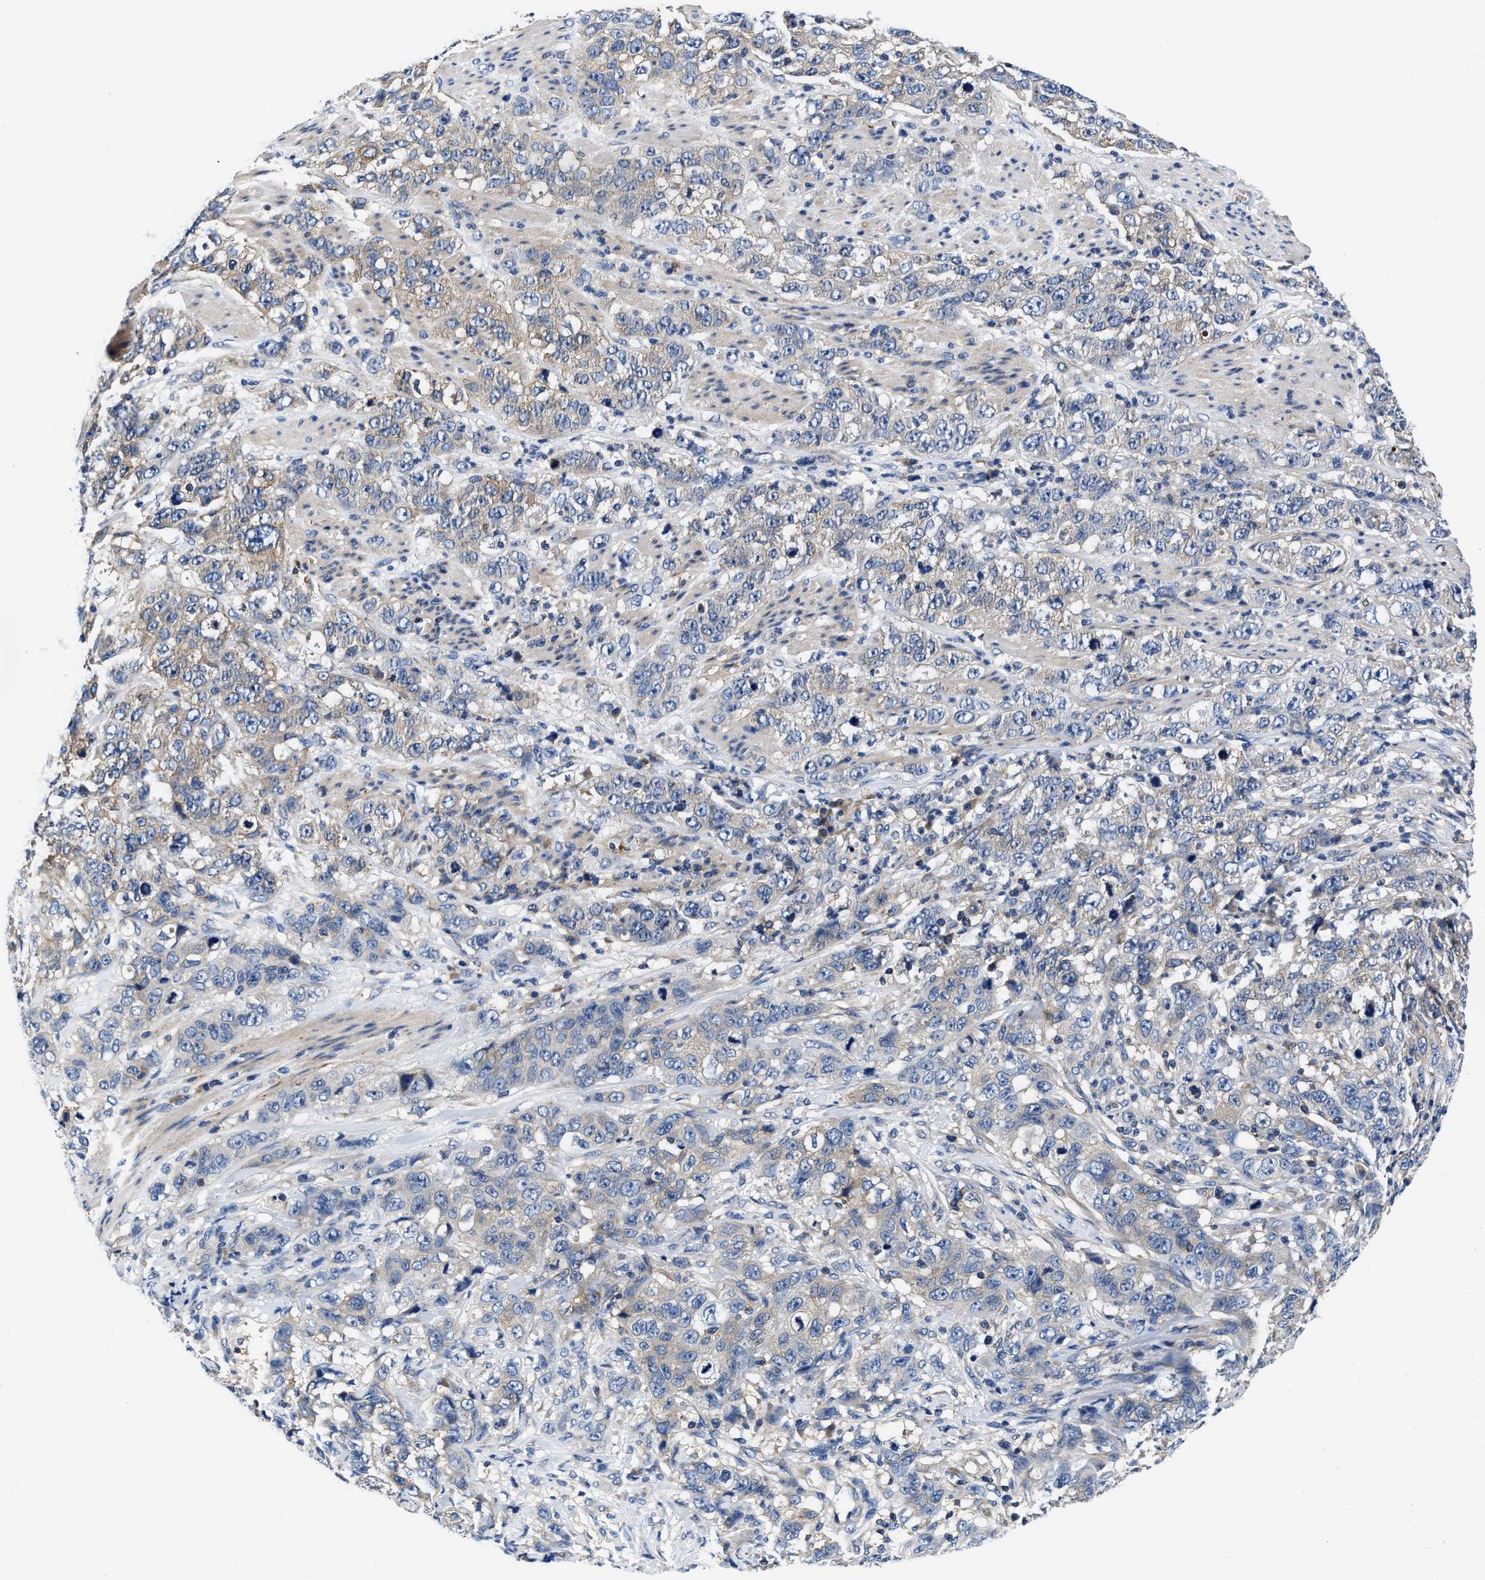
{"staining": {"intensity": "negative", "quantity": "none", "location": "none"}, "tissue": "stomach cancer", "cell_type": "Tumor cells", "image_type": "cancer", "snomed": [{"axis": "morphology", "description": "Adenocarcinoma, NOS"}, {"axis": "topography", "description": "Stomach"}], "caption": "Adenocarcinoma (stomach) was stained to show a protein in brown. There is no significant positivity in tumor cells. (Stains: DAB (3,3'-diaminobenzidine) IHC with hematoxylin counter stain, Microscopy: brightfield microscopy at high magnification).", "gene": "PHLPP1", "patient": {"sex": "male", "age": 48}}